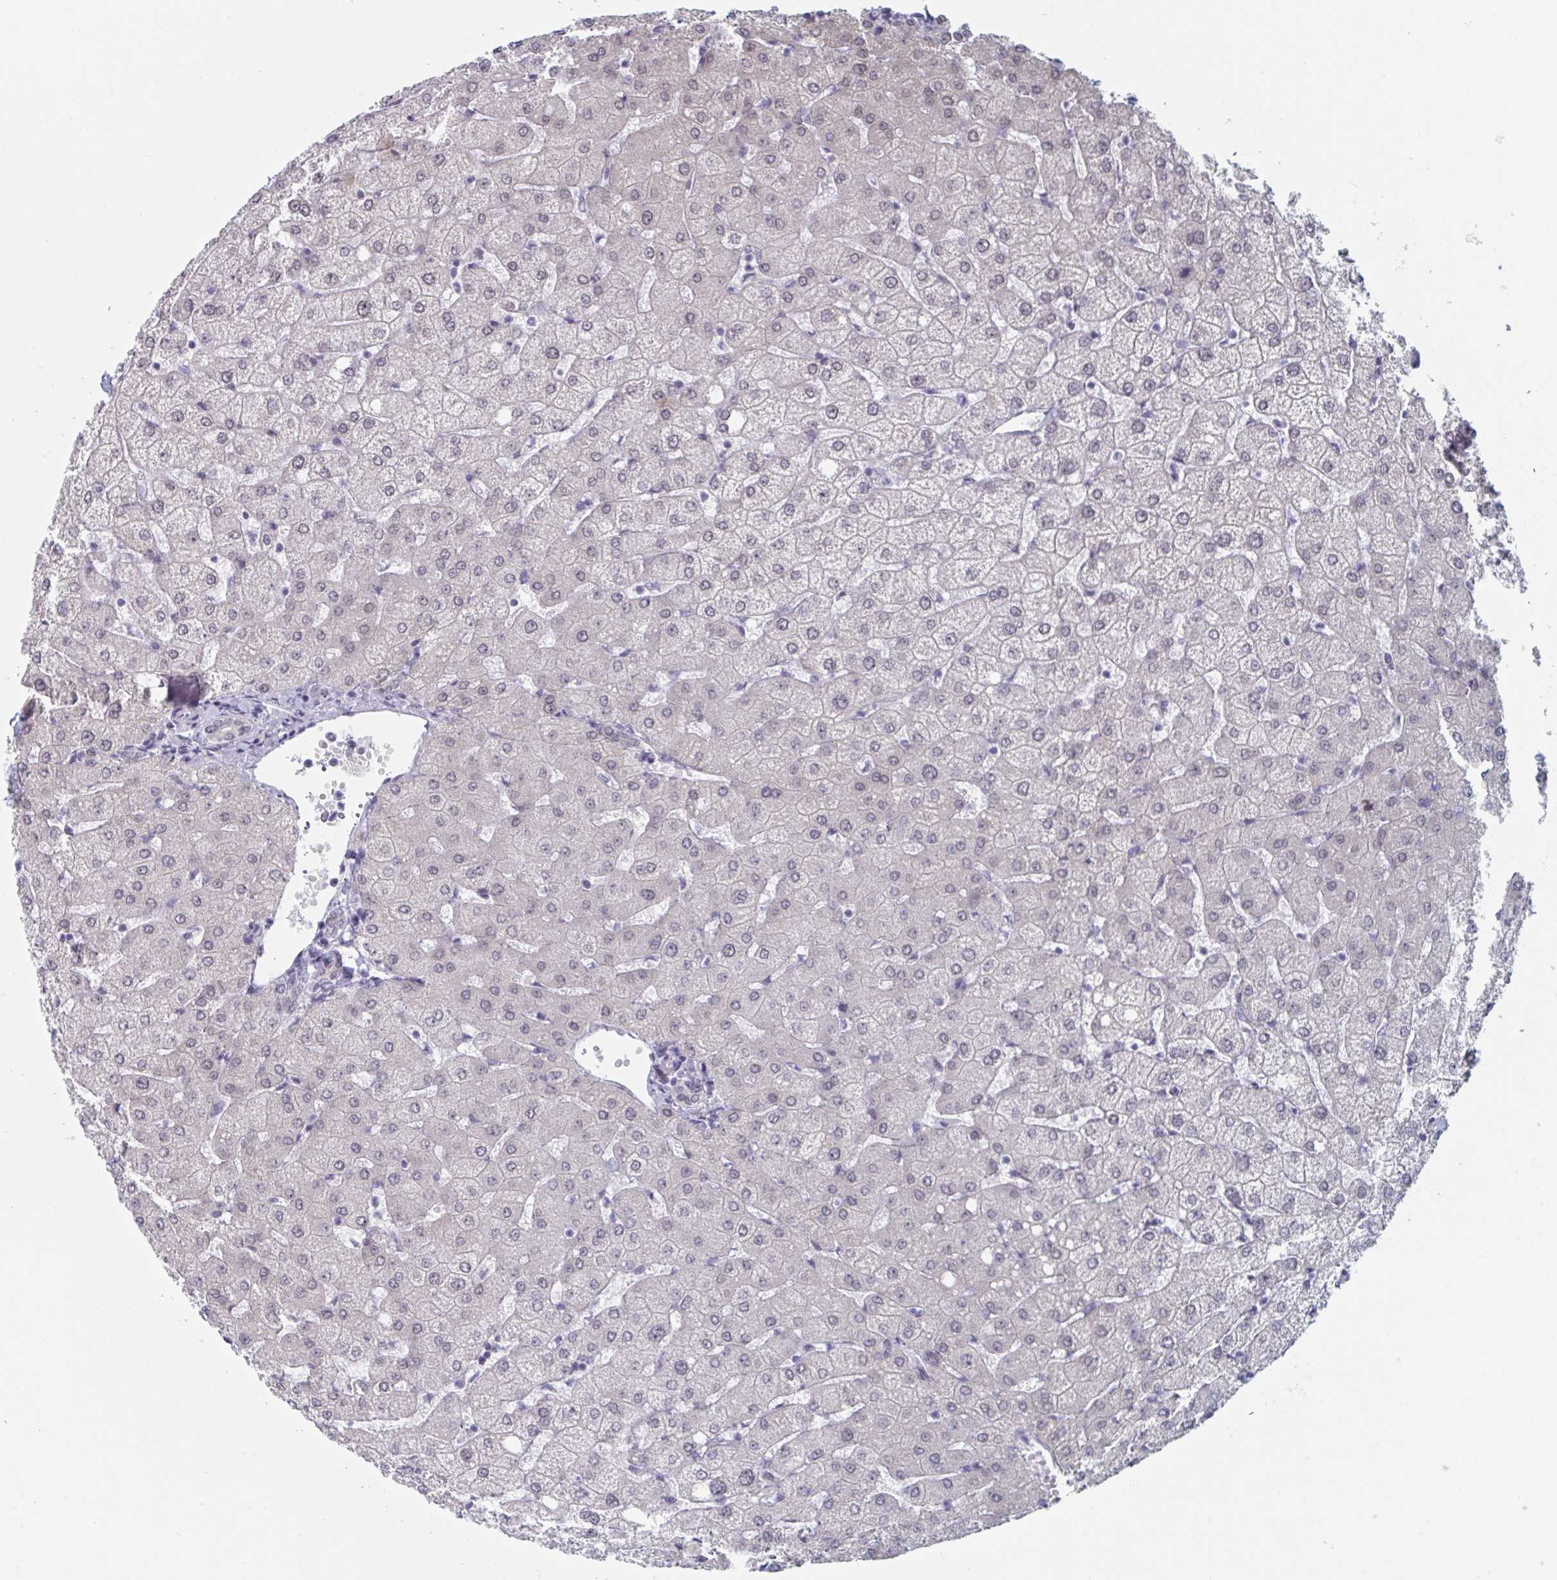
{"staining": {"intensity": "negative", "quantity": "none", "location": "none"}, "tissue": "liver", "cell_type": "Cholangiocytes", "image_type": "normal", "snomed": [{"axis": "morphology", "description": "Normal tissue, NOS"}, {"axis": "topography", "description": "Liver"}], "caption": "IHC of unremarkable liver displays no positivity in cholangiocytes.", "gene": "FOXA1", "patient": {"sex": "female", "age": 54}}